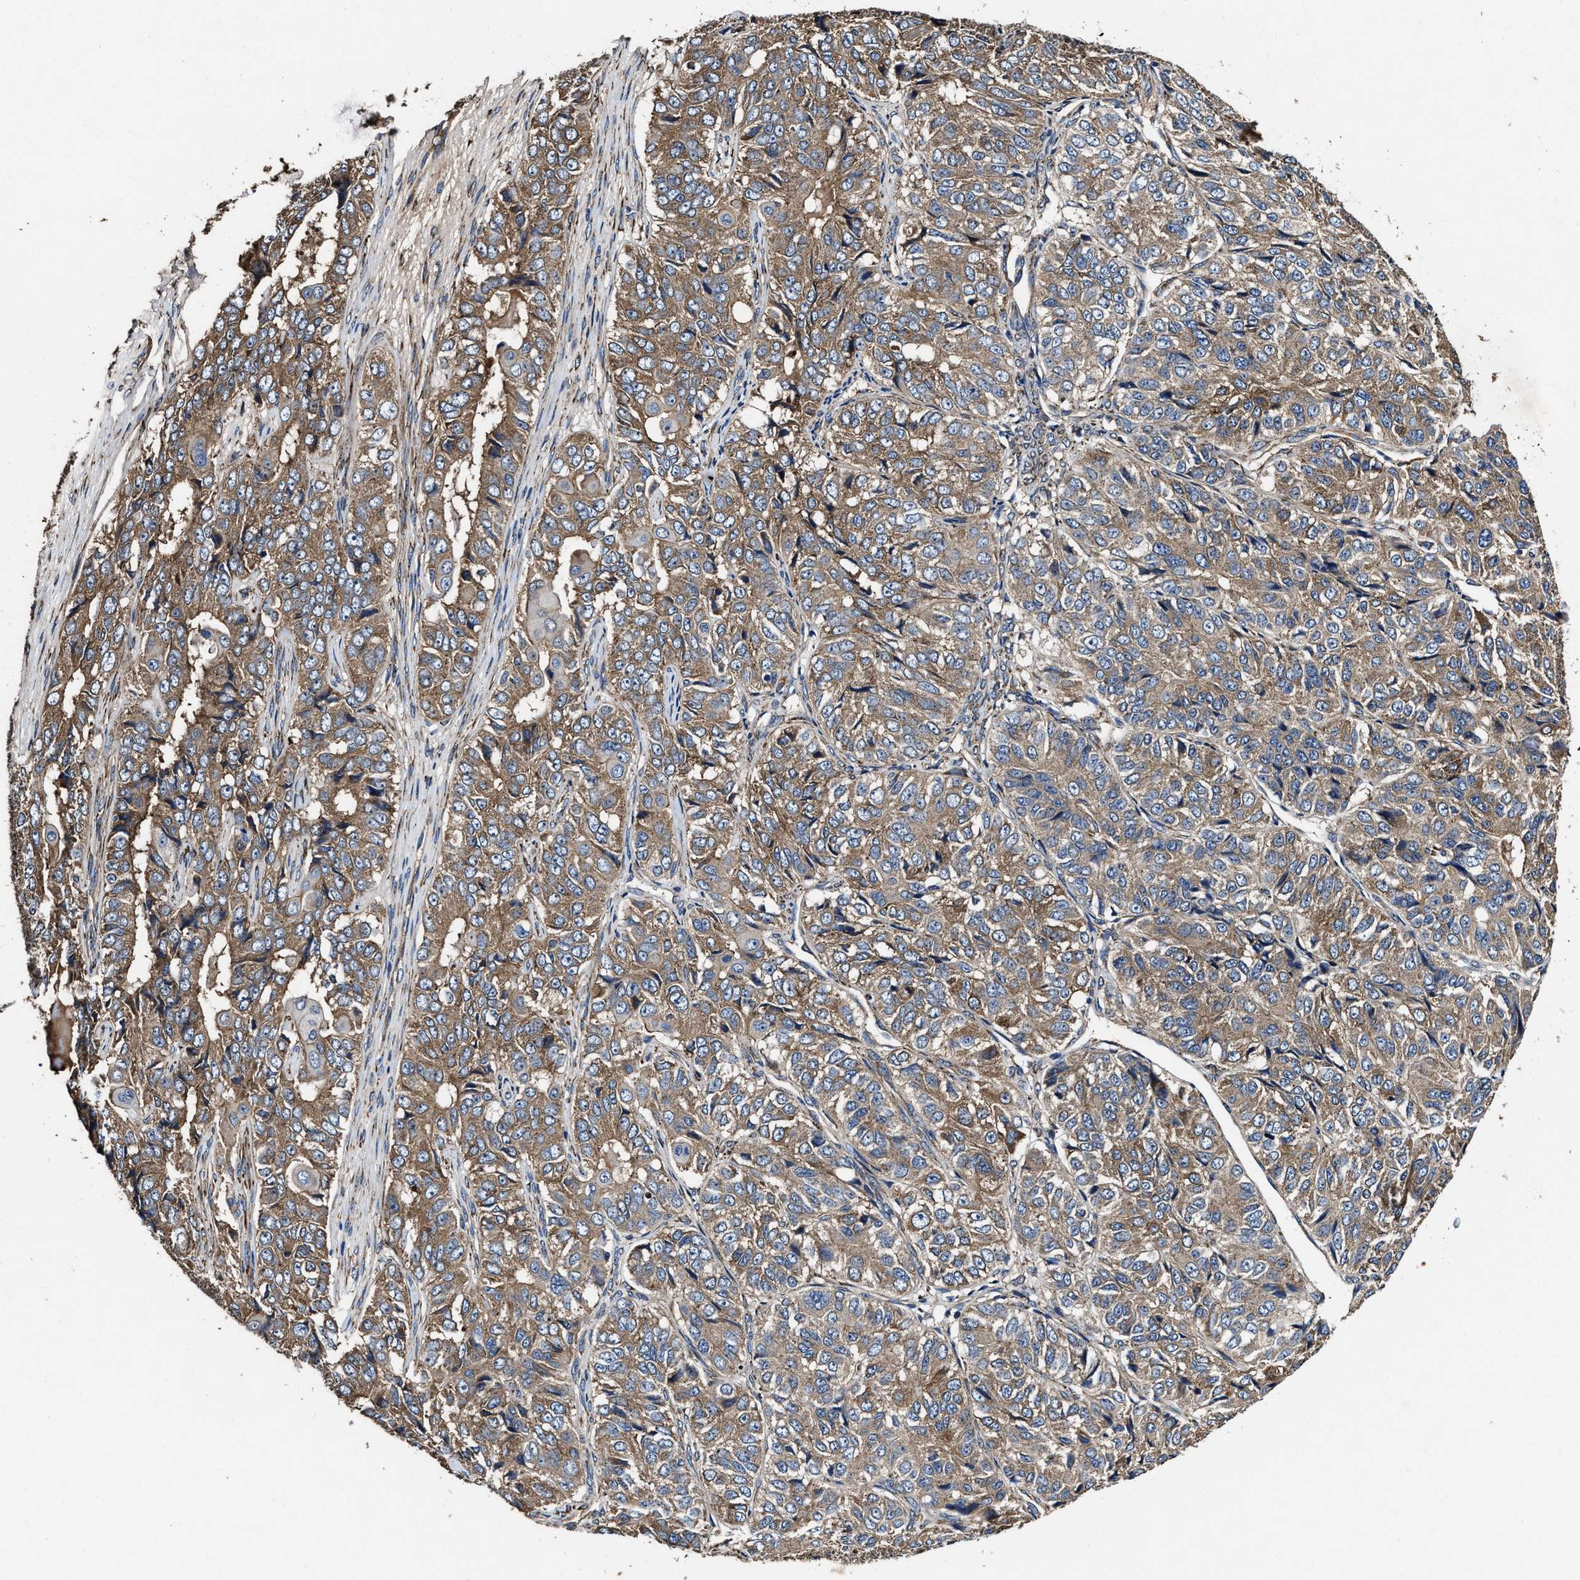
{"staining": {"intensity": "moderate", "quantity": ">75%", "location": "cytoplasmic/membranous"}, "tissue": "ovarian cancer", "cell_type": "Tumor cells", "image_type": "cancer", "snomed": [{"axis": "morphology", "description": "Carcinoma, endometroid"}, {"axis": "topography", "description": "Ovary"}], "caption": "Ovarian endometroid carcinoma was stained to show a protein in brown. There is medium levels of moderate cytoplasmic/membranous staining in approximately >75% of tumor cells.", "gene": "IDNK", "patient": {"sex": "female", "age": 51}}